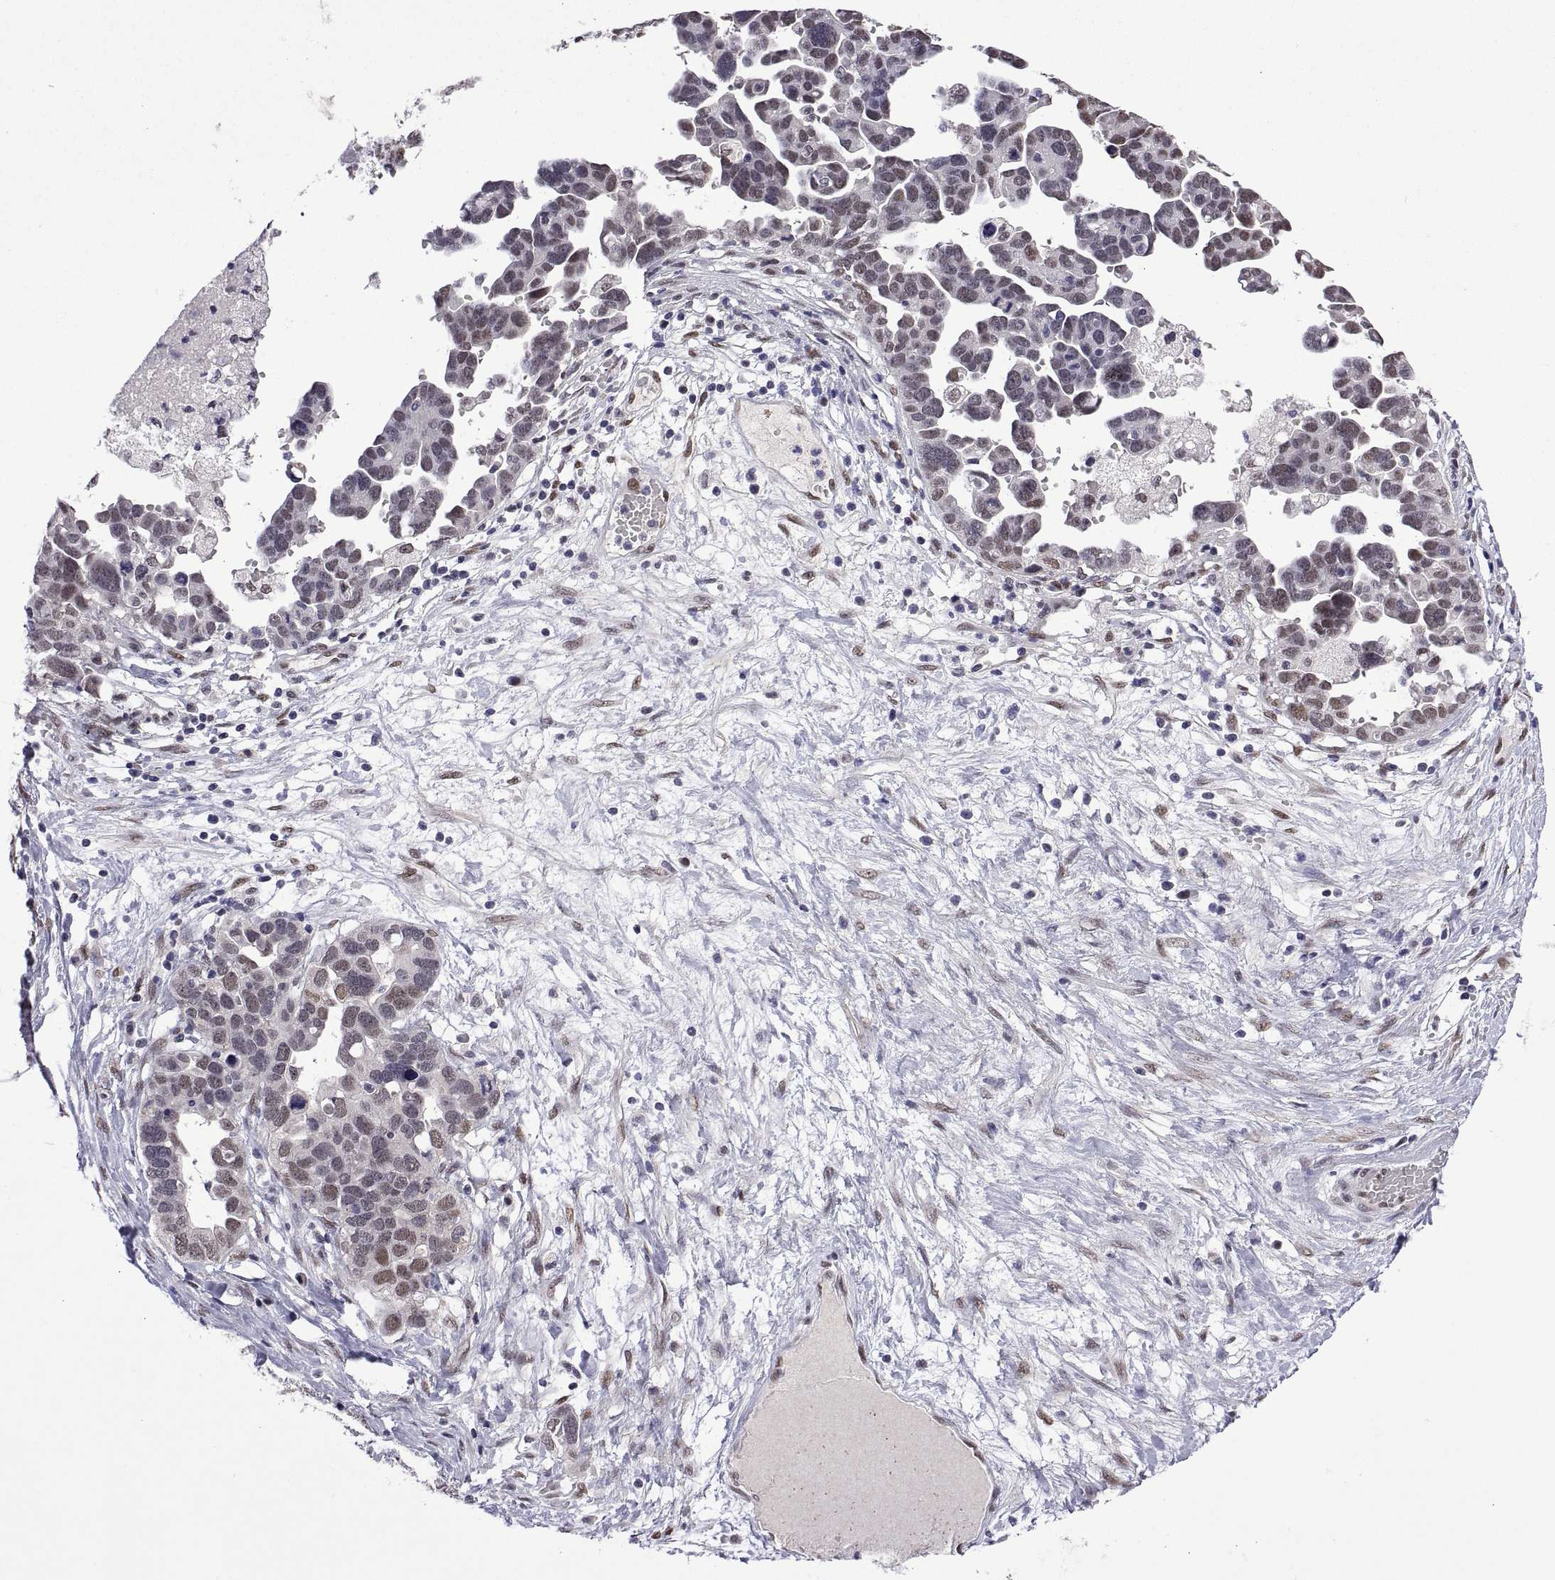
{"staining": {"intensity": "weak", "quantity": "25%-75%", "location": "nuclear"}, "tissue": "ovarian cancer", "cell_type": "Tumor cells", "image_type": "cancer", "snomed": [{"axis": "morphology", "description": "Cystadenocarcinoma, serous, NOS"}, {"axis": "topography", "description": "Ovary"}], "caption": "Immunohistochemical staining of ovarian cancer (serous cystadenocarcinoma) reveals low levels of weak nuclear expression in approximately 25%-75% of tumor cells.", "gene": "NR4A1", "patient": {"sex": "female", "age": 54}}